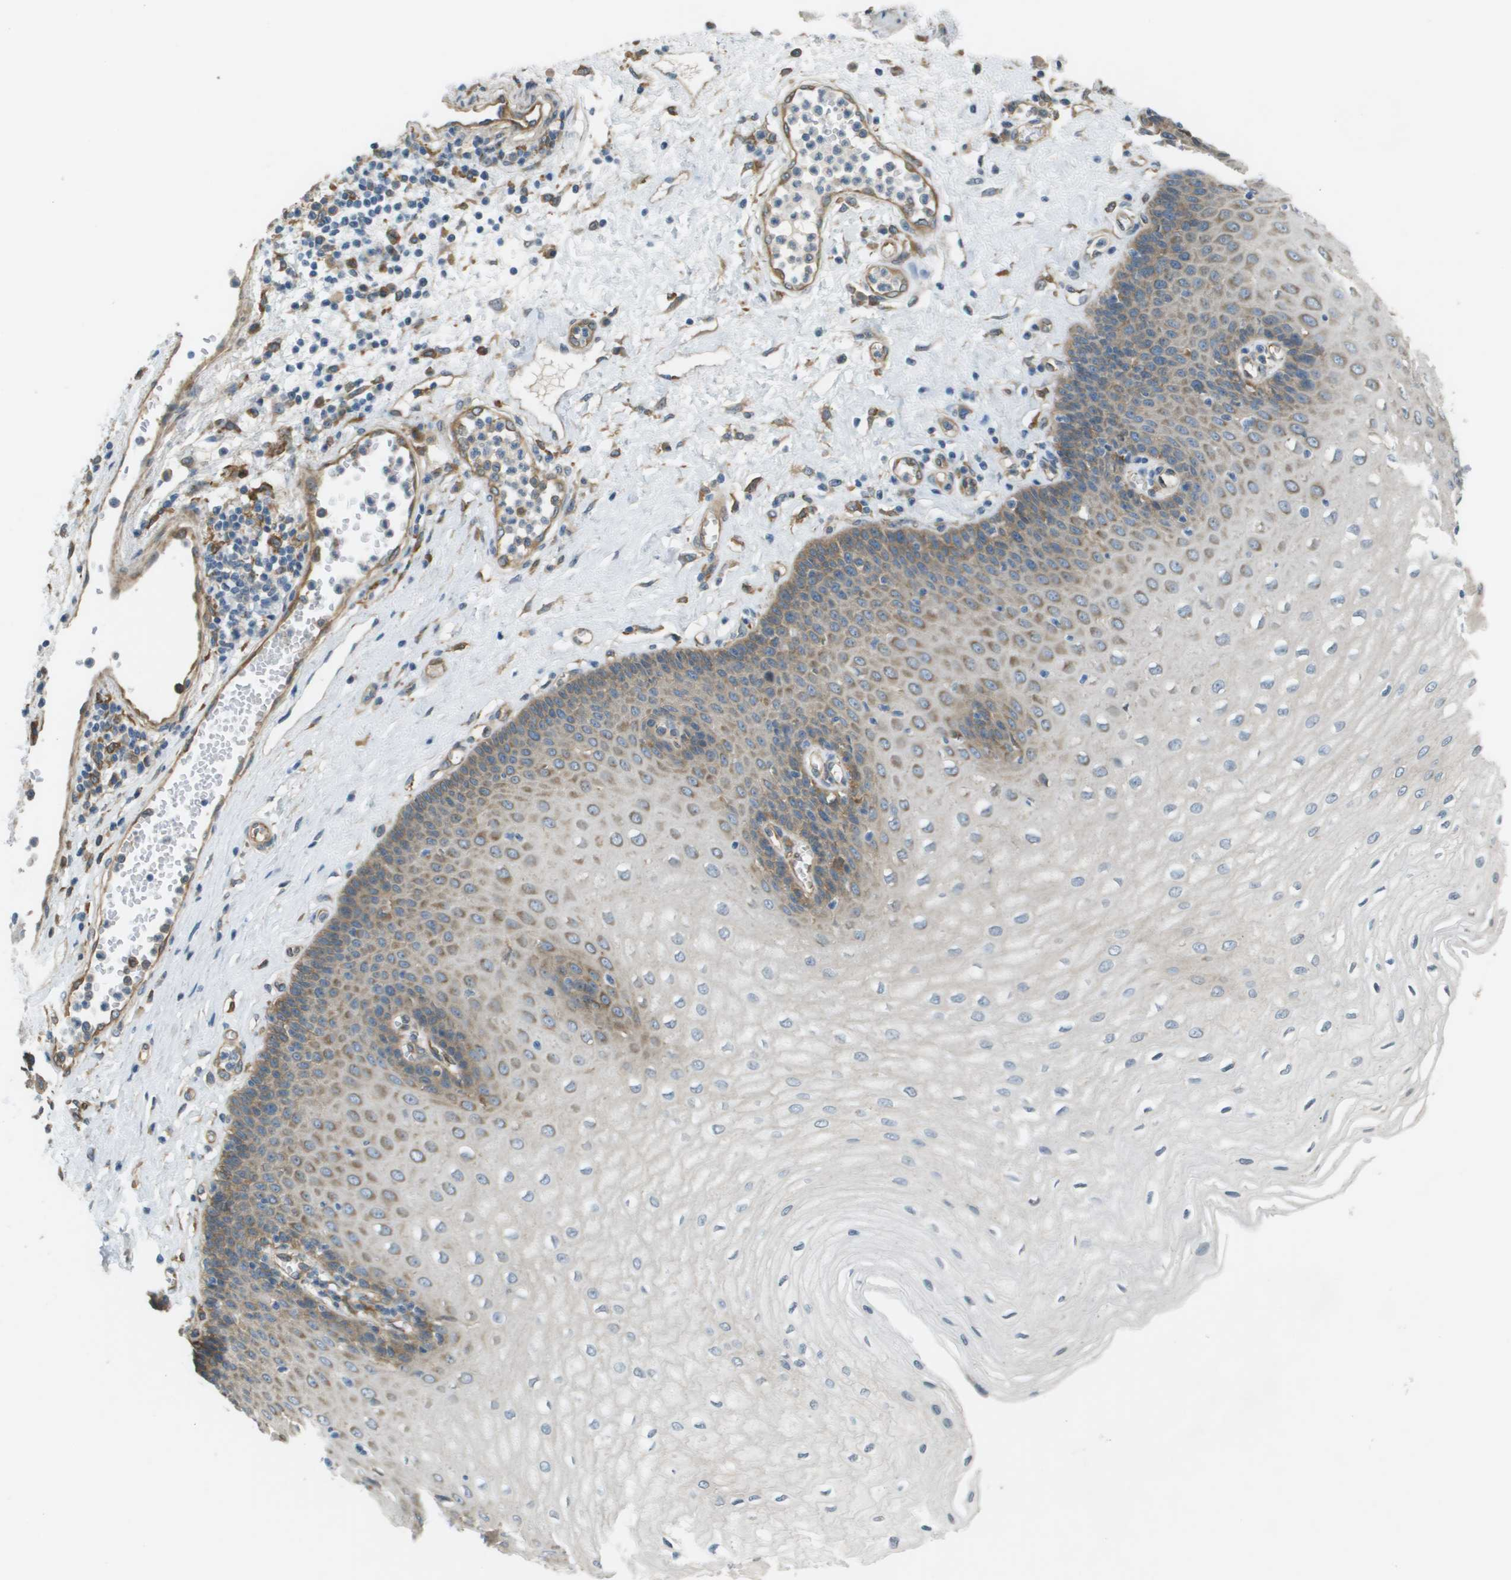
{"staining": {"intensity": "moderate", "quantity": "<25%", "location": "cytoplasmic/membranous"}, "tissue": "esophagus", "cell_type": "Squamous epithelial cells", "image_type": "normal", "snomed": [{"axis": "morphology", "description": "Normal tissue, NOS"}, {"axis": "morphology", "description": "Squamous cell carcinoma, NOS"}, {"axis": "topography", "description": "Esophagus"}], "caption": "Immunohistochemistry of benign human esophagus displays low levels of moderate cytoplasmic/membranous staining in approximately <25% of squamous epithelial cells.", "gene": "CORO1B", "patient": {"sex": "male", "age": 65}}